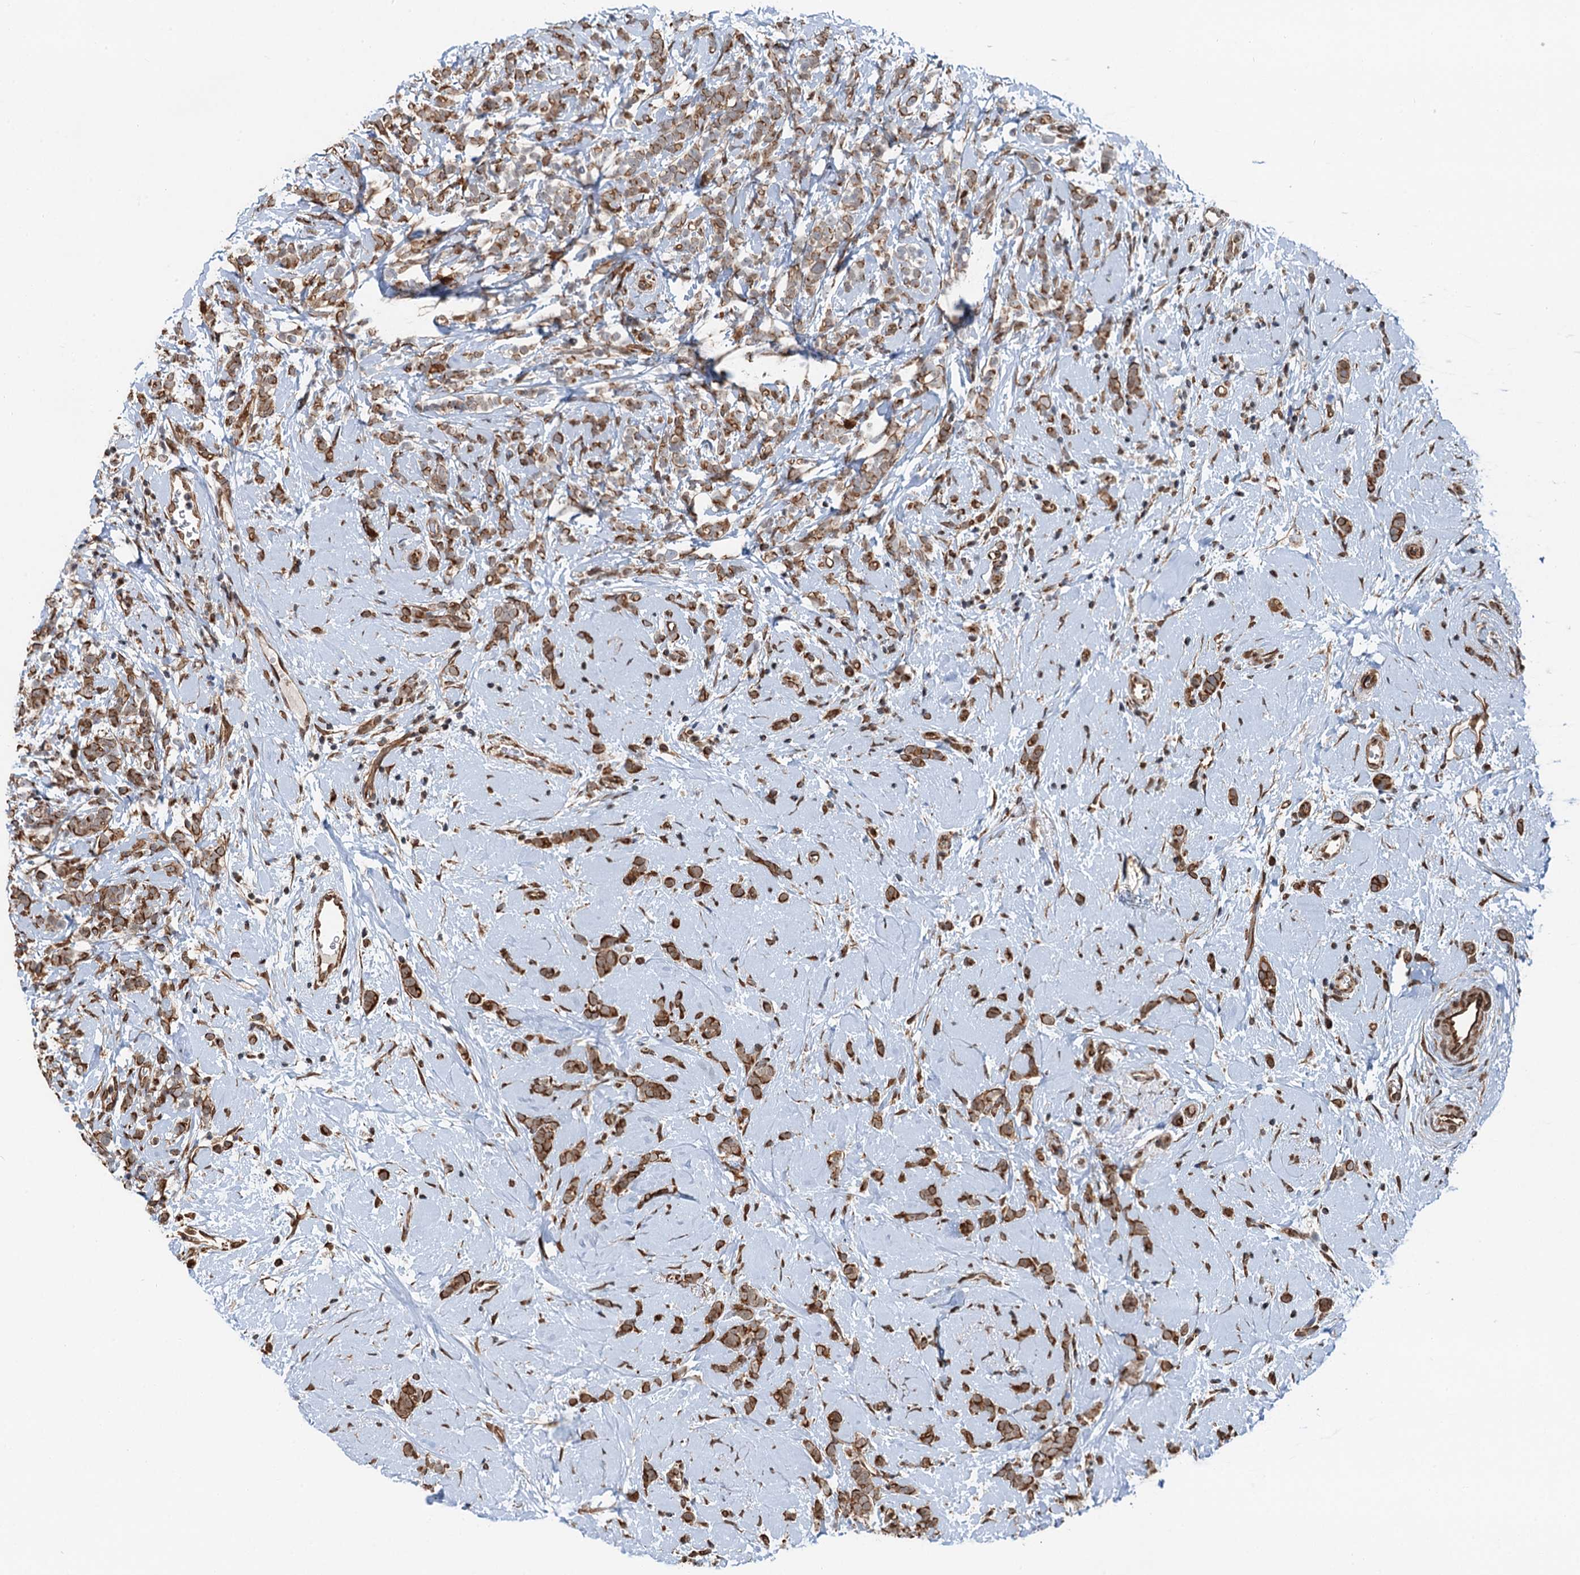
{"staining": {"intensity": "strong", "quantity": ">75%", "location": "cytoplasmic/membranous,nuclear"}, "tissue": "breast cancer", "cell_type": "Tumor cells", "image_type": "cancer", "snomed": [{"axis": "morphology", "description": "Lobular carcinoma"}, {"axis": "topography", "description": "Breast"}], "caption": "Breast lobular carcinoma stained with DAB (3,3'-diaminobenzidine) IHC shows high levels of strong cytoplasmic/membranous and nuclear staining in approximately >75% of tumor cells.", "gene": "CFDP1", "patient": {"sex": "female", "age": 58}}